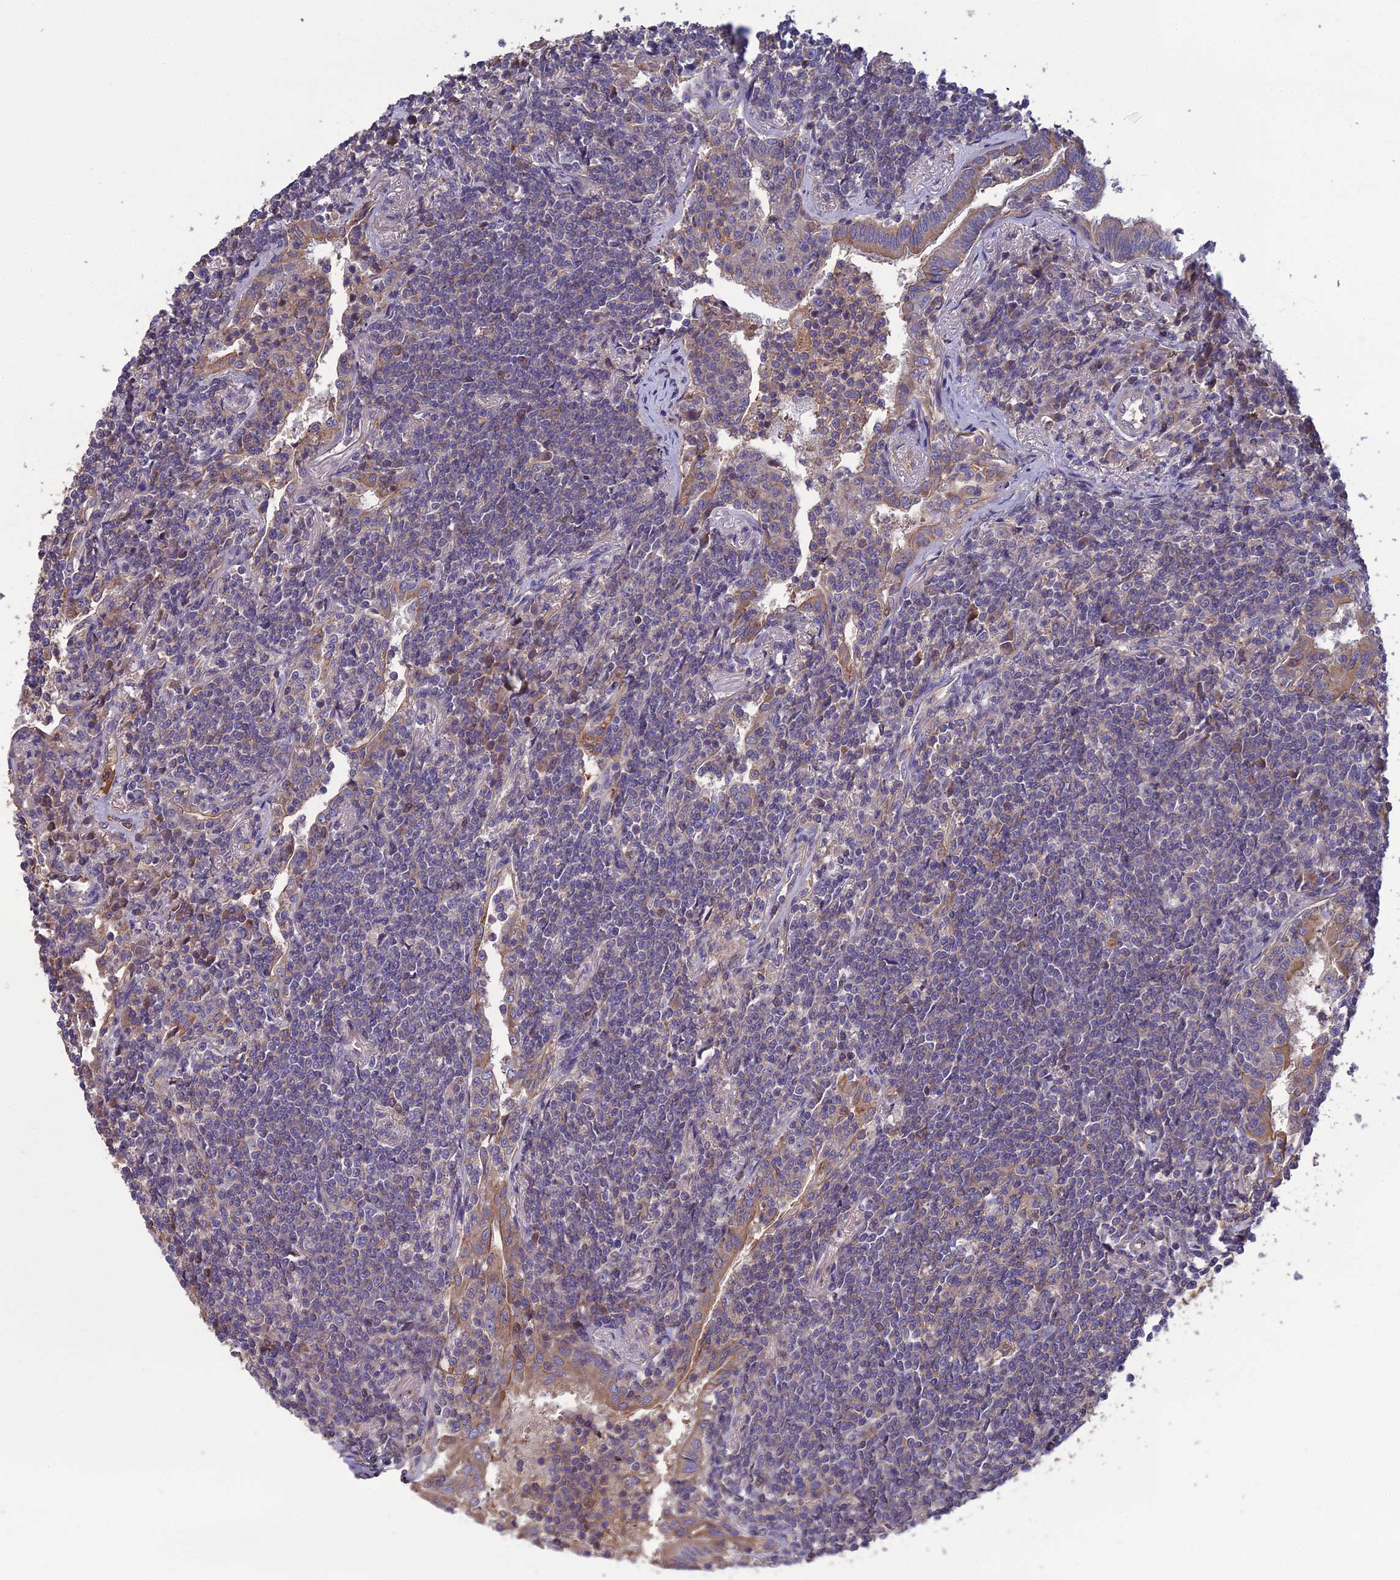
{"staining": {"intensity": "negative", "quantity": "none", "location": "none"}, "tissue": "lymphoma", "cell_type": "Tumor cells", "image_type": "cancer", "snomed": [{"axis": "morphology", "description": "Malignant lymphoma, non-Hodgkin's type, Low grade"}, {"axis": "topography", "description": "Lung"}], "caption": "IHC of lymphoma displays no expression in tumor cells.", "gene": "GALR2", "patient": {"sex": "female", "age": 71}}